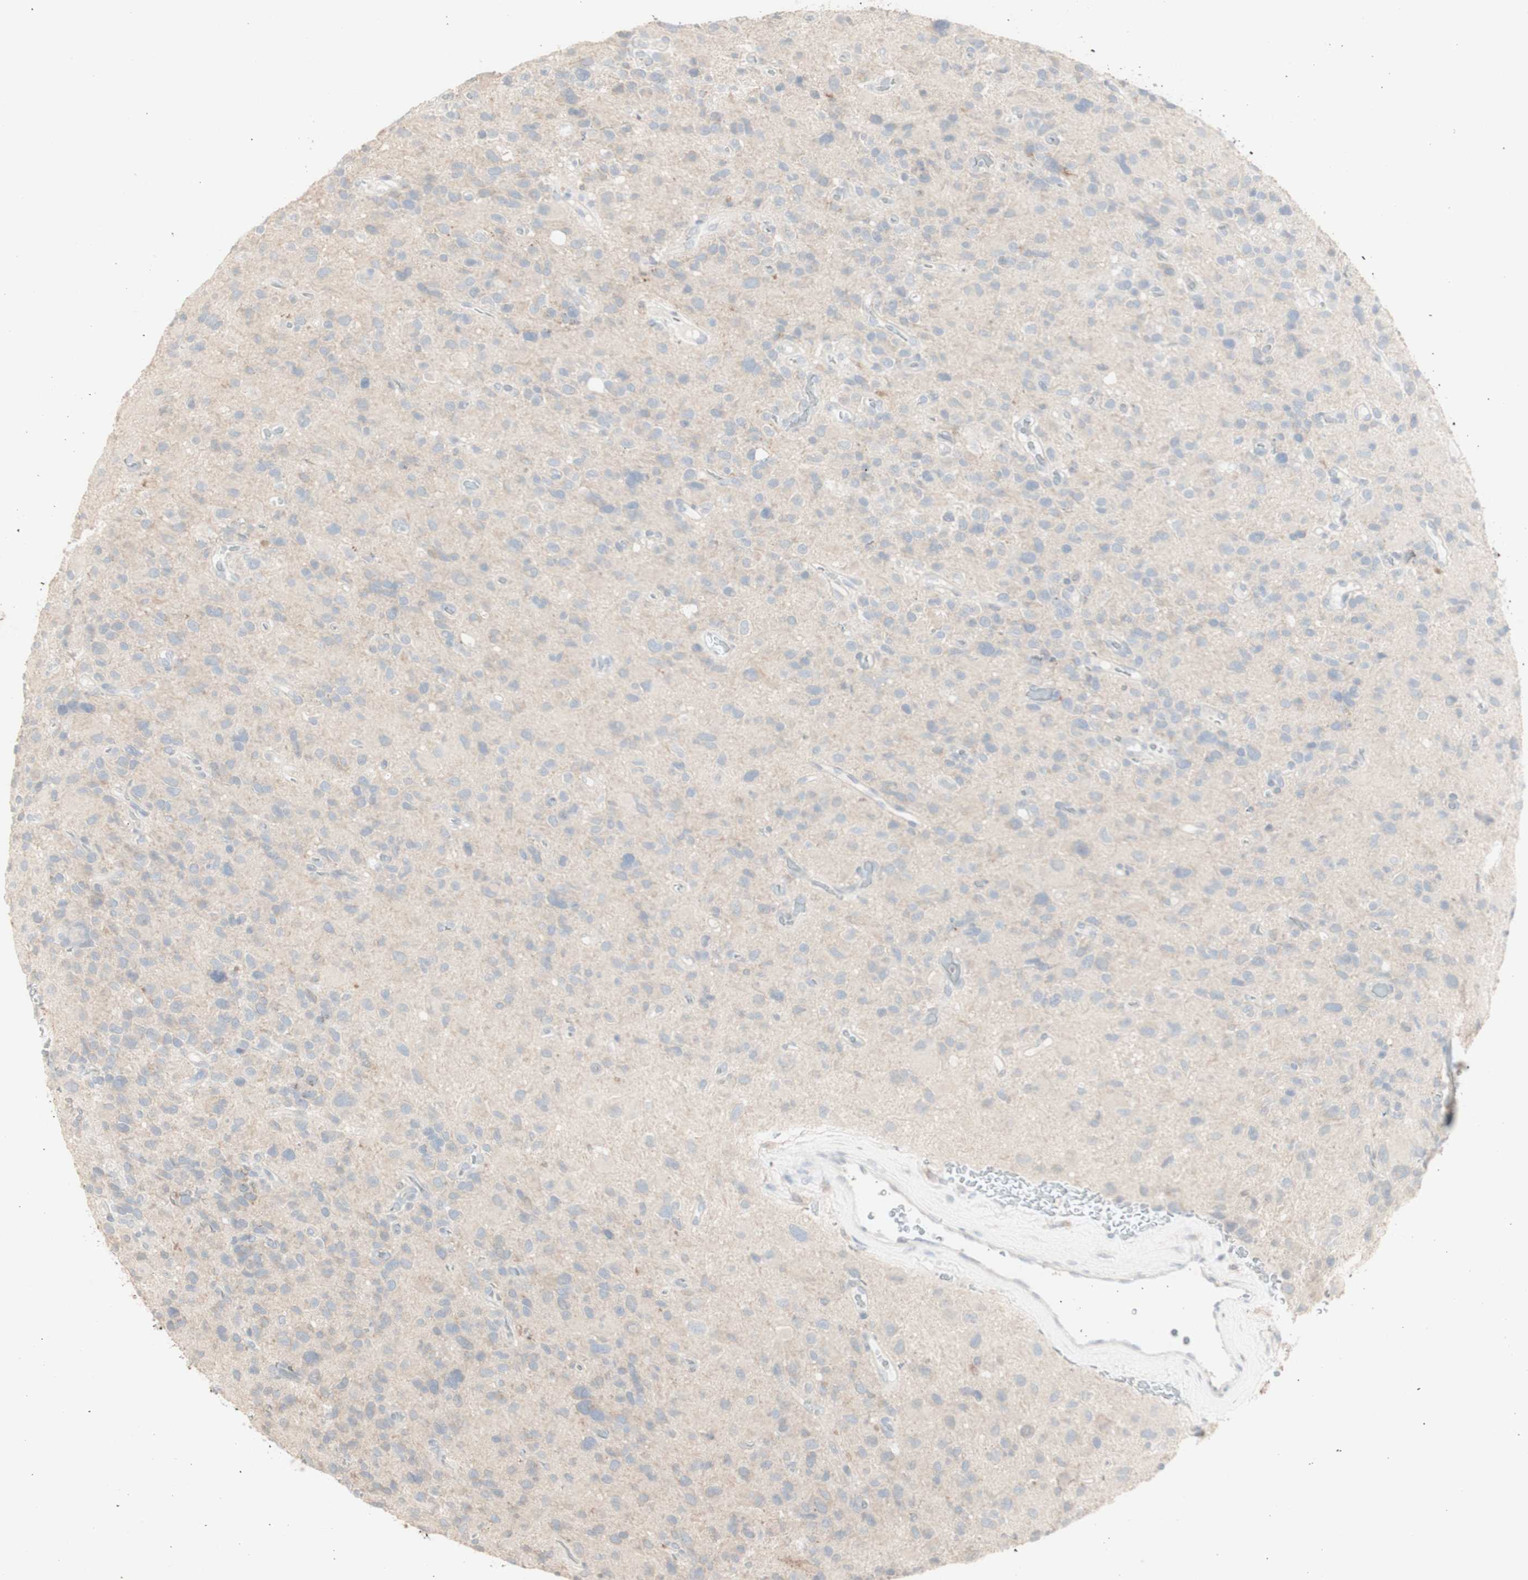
{"staining": {"intensity": "negative", "quantity": "none", "location": "none"}, "tissue": "glioma", "cell_type": "Tumor cells", "image_type": "cancer", "snomed": [{"axis": "morphology", "description": "Glioma, malignant, High grade"}, {"axis": "topography", "description": "Brain"}], "caption": "A high-resolution photomicrograph shows immunohistochemistry staining of glioma, which reveals no significant expression in tumor cells.", "gene": "ATP6V1B1", "patient": {"sex": "male", "age": 48}}